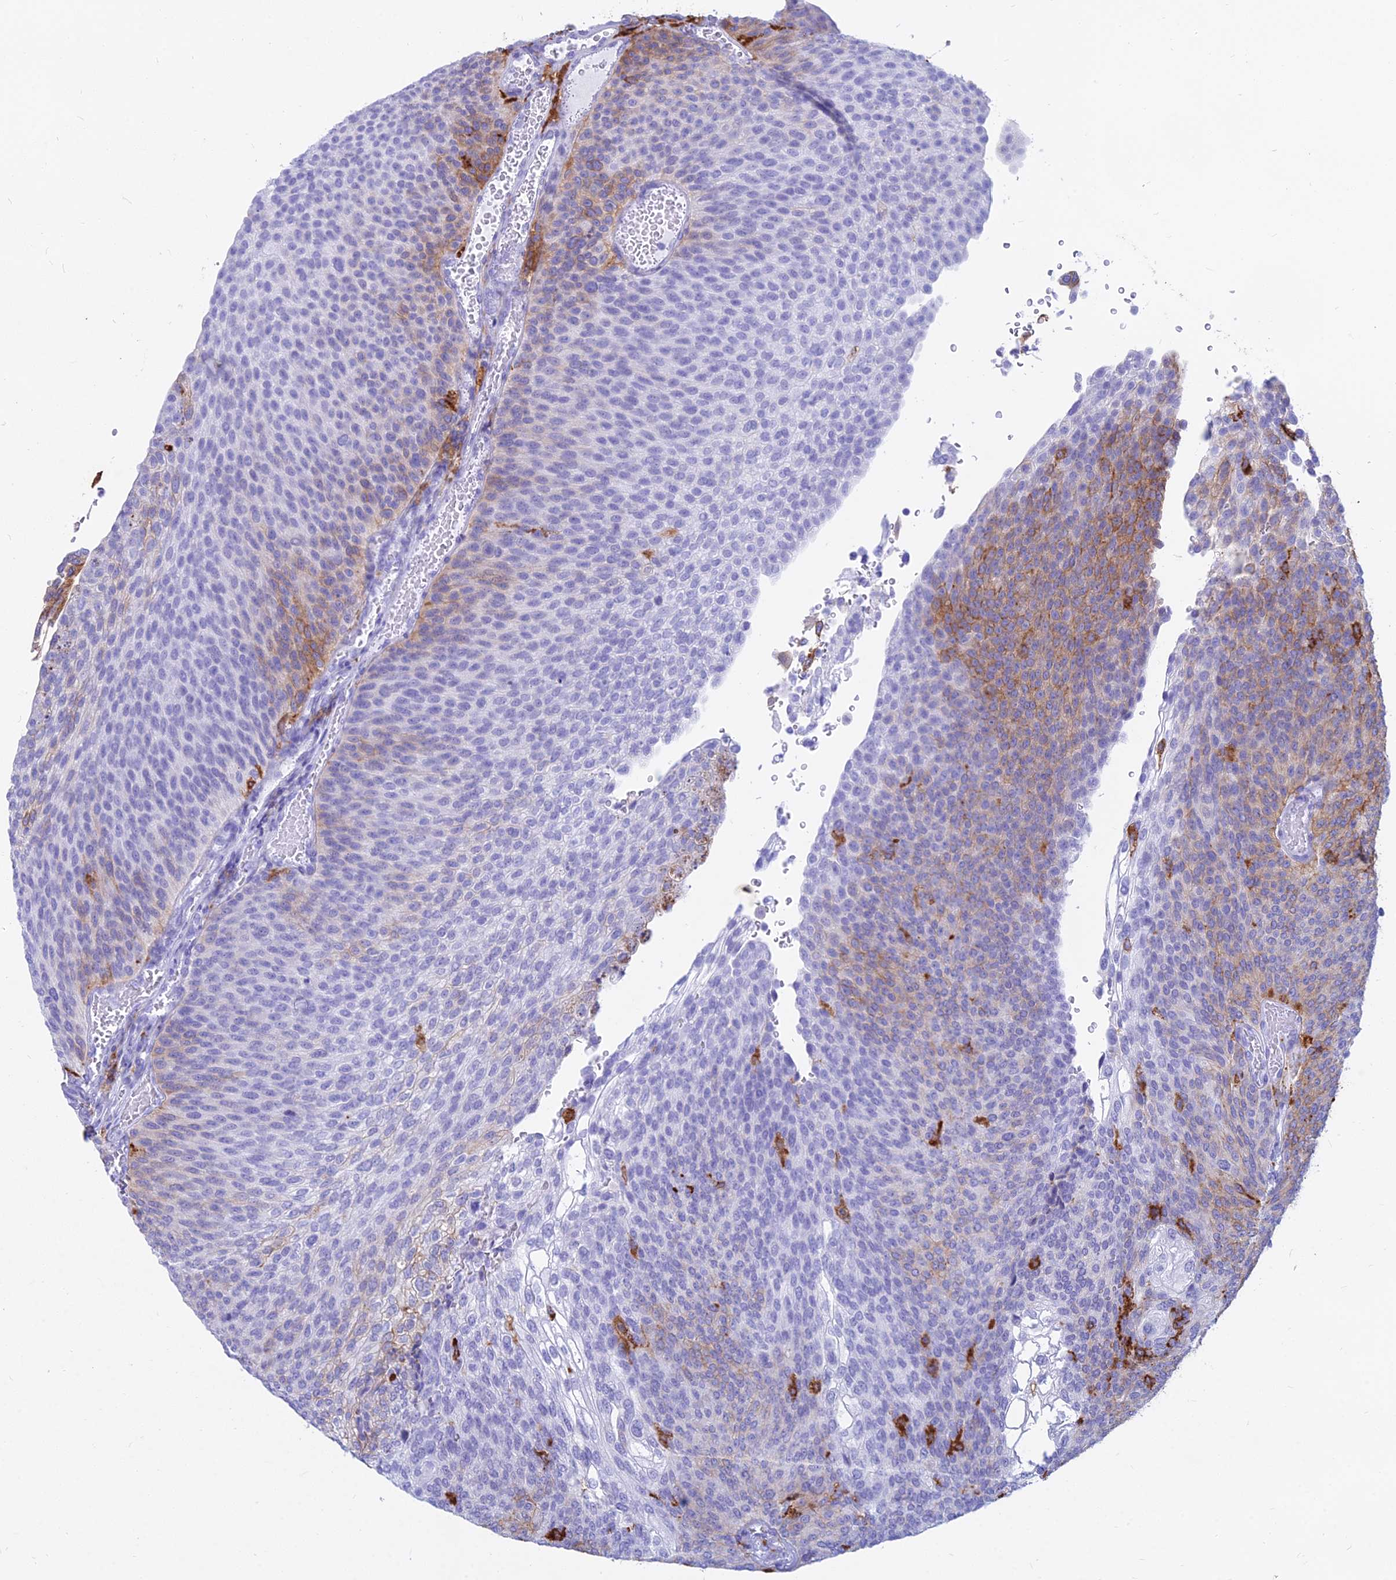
{"staining": {"intensity": "moderate", "quantity": "25%-75%", "location": "cytoplasmic/membranous"}, "tissue": "urothelial cancer", "cell_type": "Tumor cells", "image_type": "cancer", "snomed": [{"axis": "morphology", "description": "Urothelial carcinoma, High grade"}, {"axis": "topography", "description": "Urinary bladder"}], "caption": "Protein expression by IHC demonstrates moderate cytoplasmic/membranous expression in about 25%-75% of tumor cells in urothelial cancer. Using DAB (3,3'-diaminobenzidine) (brown) and hematoxylin (blue) stains, captured at high magnification using brightfield microscopy.", "gene": "HLA-DRB1", "patient": {"sex": "female", "age": 79}}